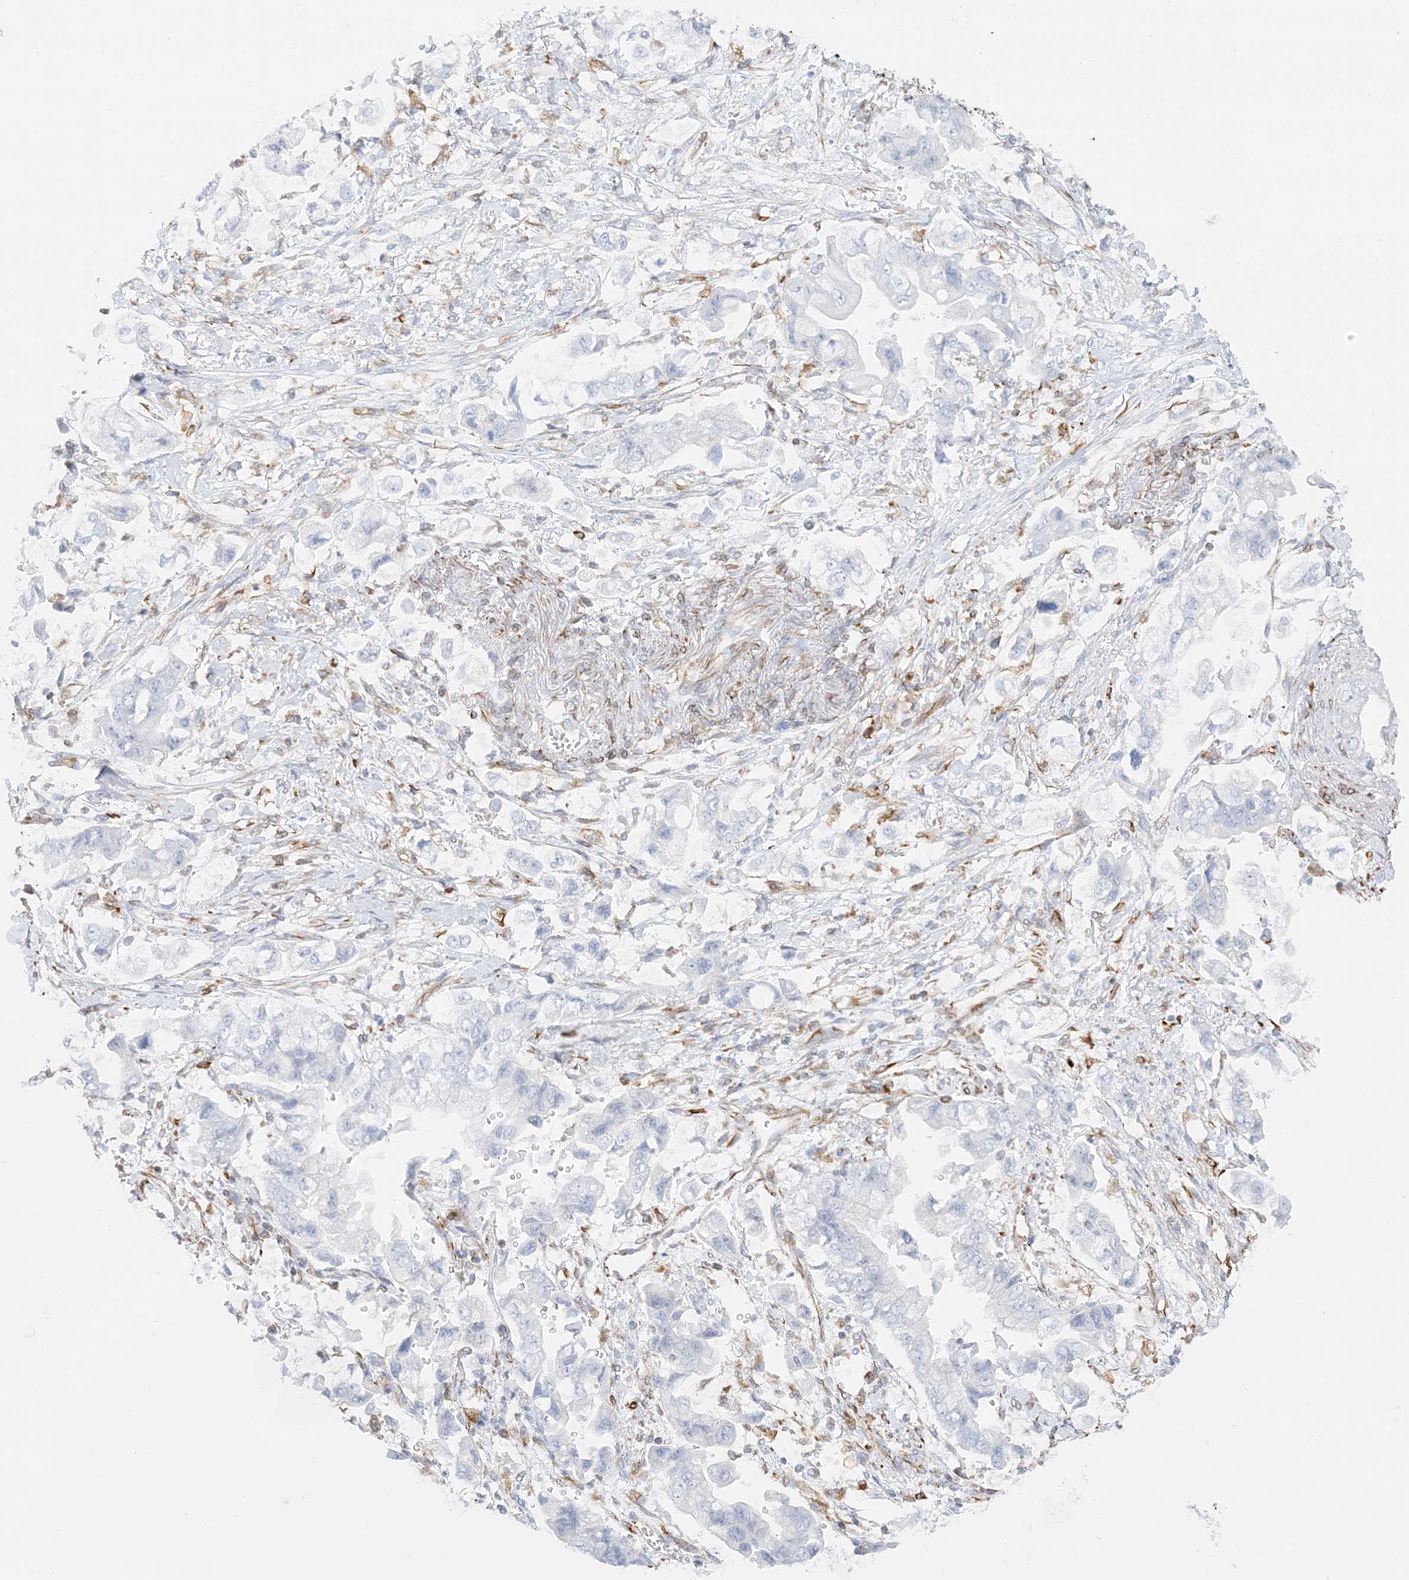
{"staining": {"intensity": "negative", "quantity": "none", "location": "none"}, "tissue": "stomach cancer", "cell_type": "Tumor cells", "image_type": "cancer", "snomed": [{"axis": "morphology", "description": "Adenocarcinoma, NOS"}, {"axis": "topography", "description": "Stomach"}], "caption": "Immunohistochemistry (IHC) image of neoplastic tissue: stomach cancer (adenocarcinoma) stained with DAB (3,3'-diaminobenzidine) exhibits no significant protein positivity in tumor cells.", "gene": "PID1", "patient": {"sex": "male", "age": 62}}